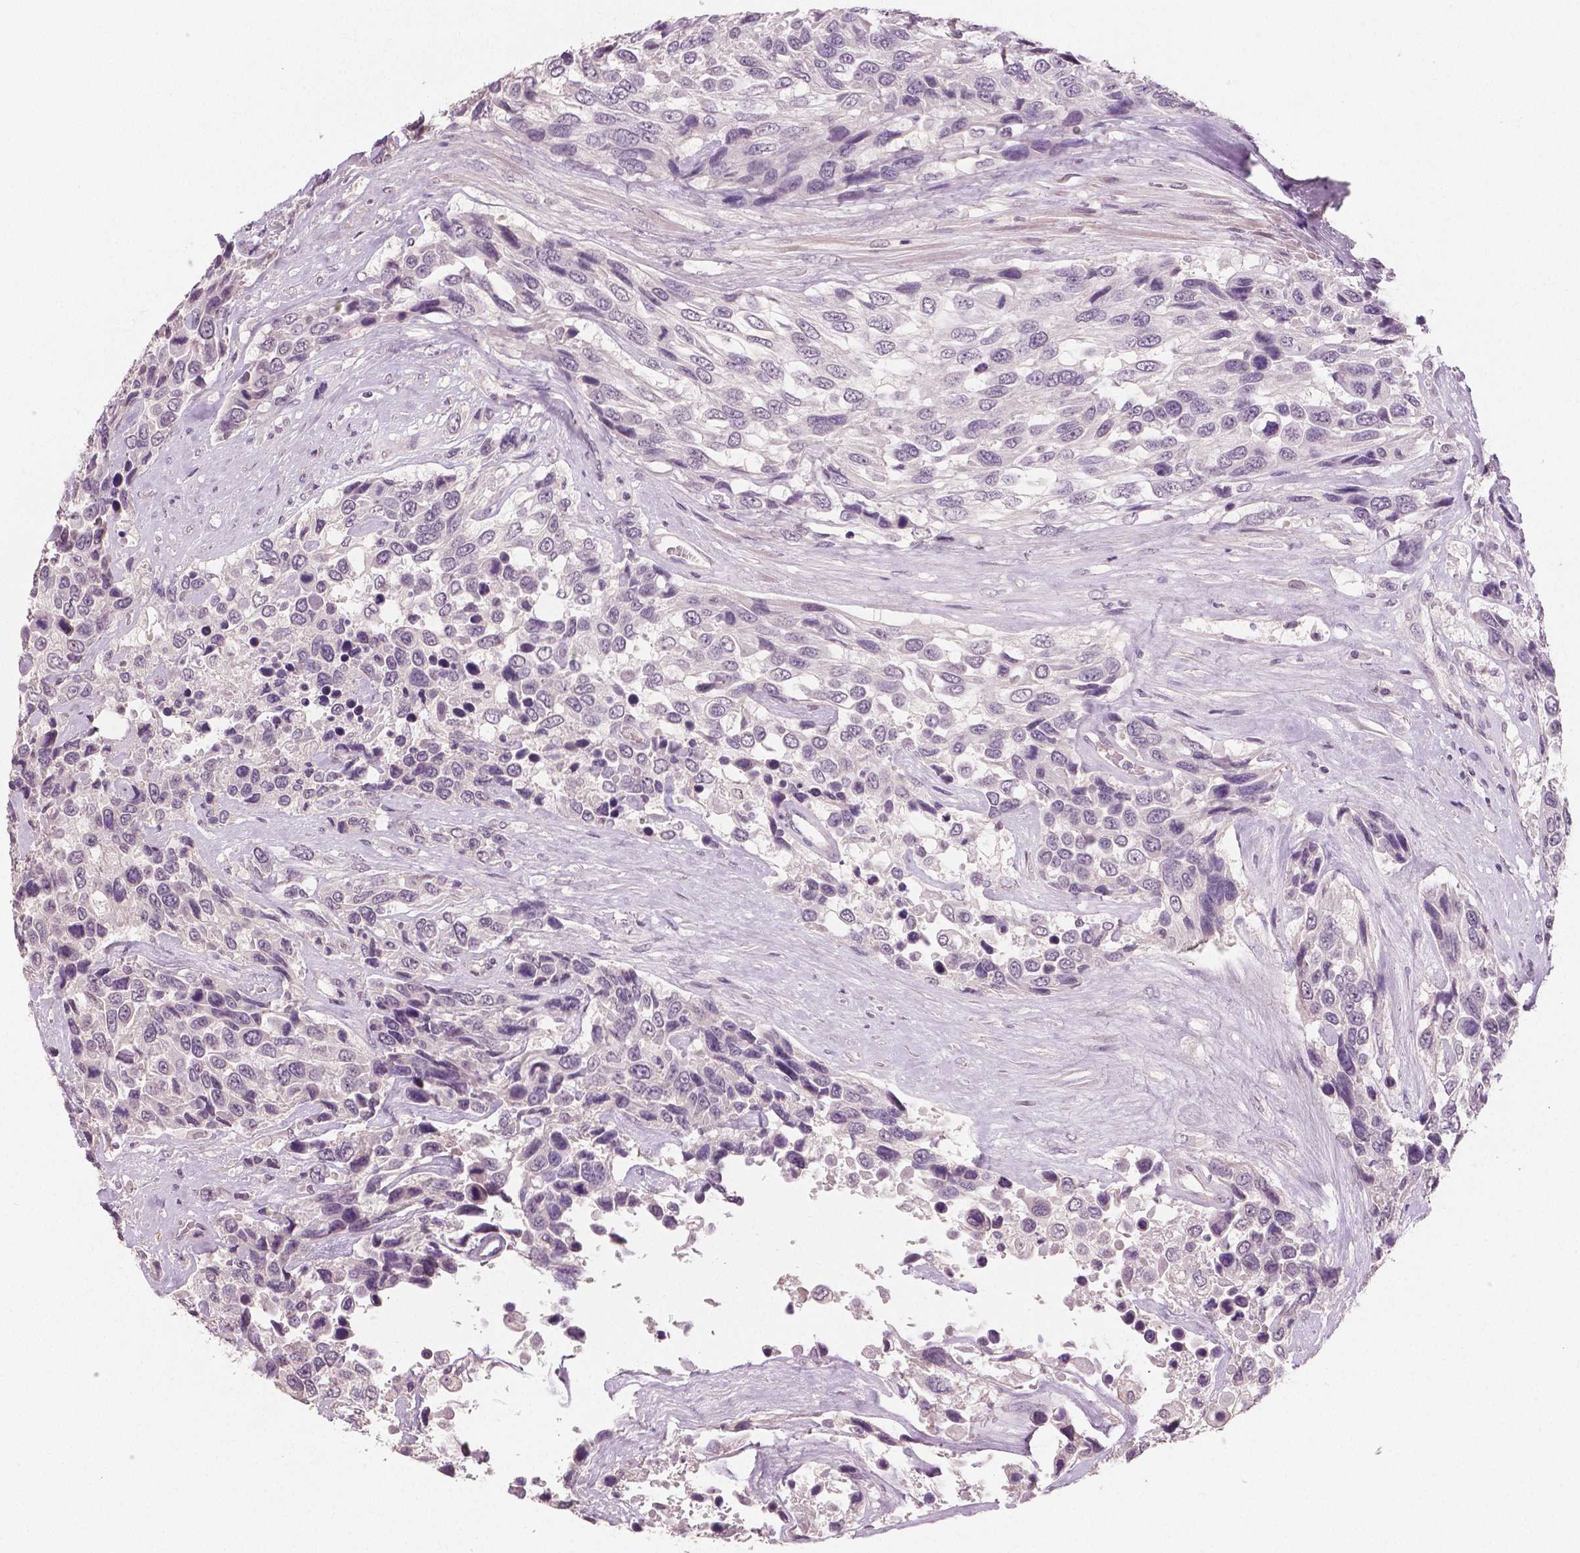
{"staining": {"intensity": "negative", "quantity": "none", "location": "none"}, "tissue": "urothelial cancer", "cell_type": "Tumor cells", "image_type": "cancer", "snomed": [{"axis": "morphology", "description": "Urothelial carcinoma, High grade"}, {"axis": "topography", "description": "Urinary bladder"}], "caption": "This is an IHC histopathology image of human urothelial carcinoma (high-grade). There is no expression in tumor cells.", "gene": "NECAB1", "patient": {"sex": "female", "age": 70}}